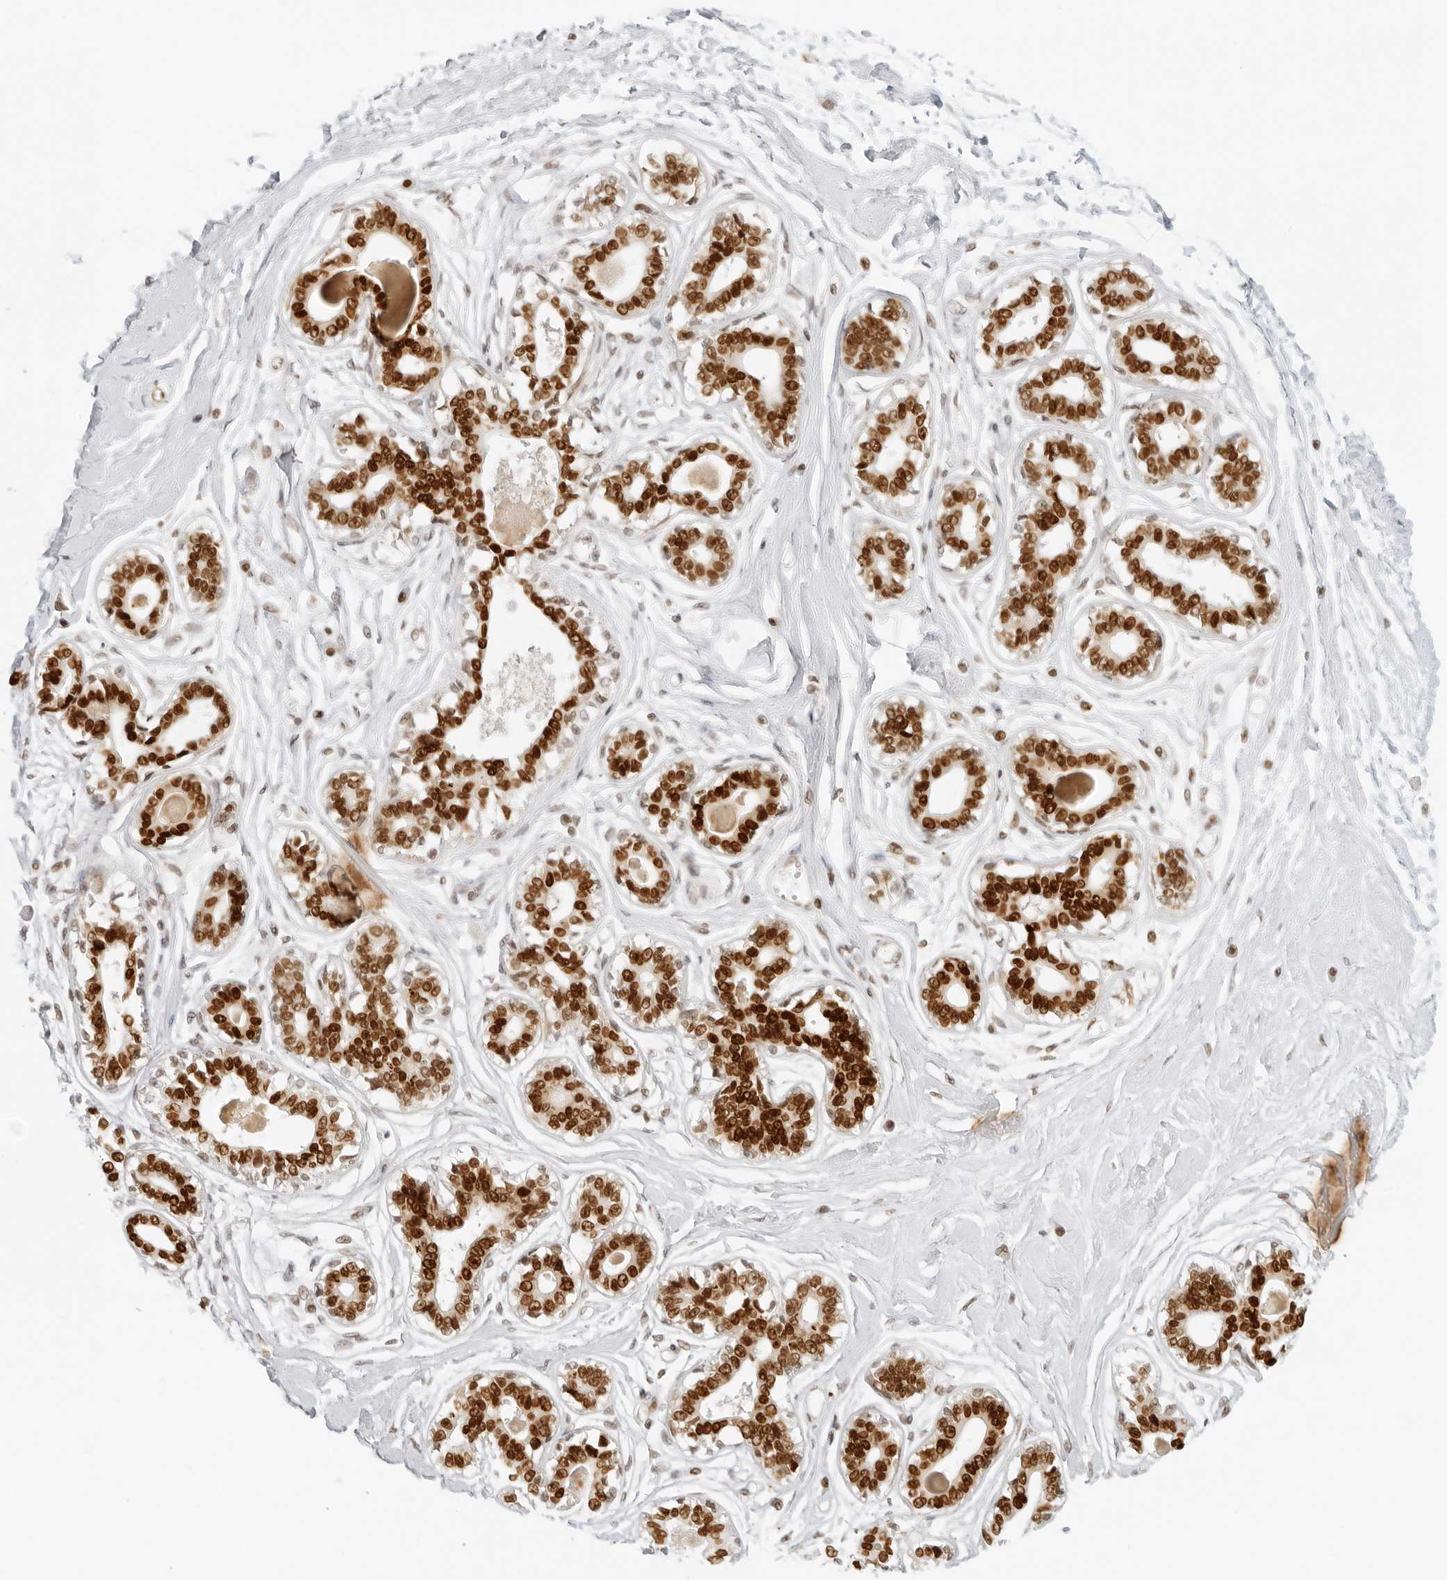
{"staining": {"intensity": "moderate", "quantity": ">75%", "location": "nuclear"}, "tissue": "breast", "cell_type": "Adipocytes", "image_type": "normal", "snomed": [{"axis": "morphology", "description": "Normal tissue, NOS"}, {"axis": "topography", "description": "Breast"}], "caption": "This is a micrograph of IHC staining of unremarkable breast, which shows moderate expression in the nuclear of adipocytes.", "gene": "RCC1", "patient": {"sex": "female", "age": 45}}